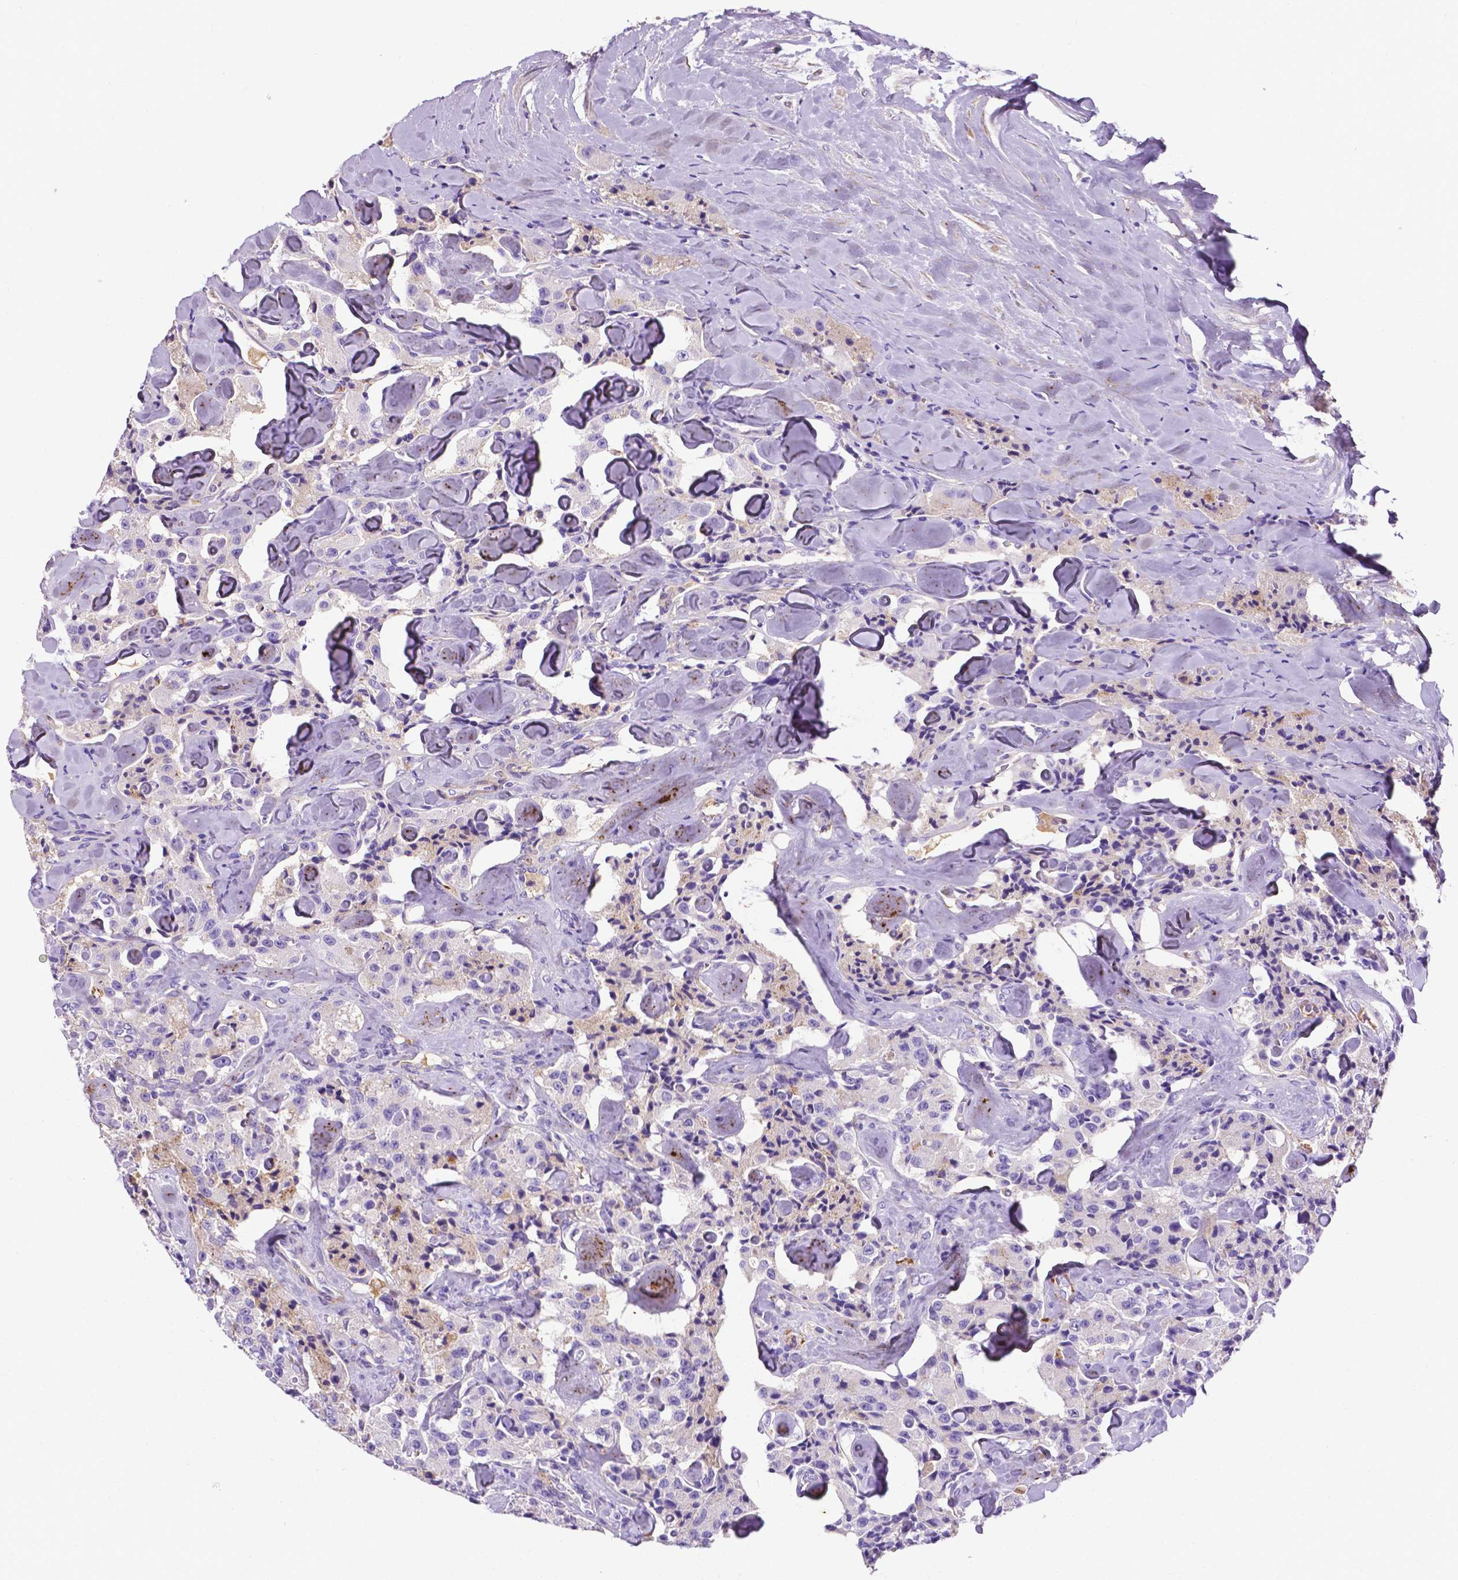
{"staining": {"intensity": "negative", "quantity": "none", "location": "none"}, "tissue": "carcinoid", "cell_type": "Tumor cells", "image_type": "cancer", "snomed": [{"axis": "morphology", "description": "Carcinoid, malignant, NOS"}, {"axis": "topography", "description": "Pancreas"}], "caption": "Tumor cells show no significant positivity in carcinoid.", "gene": "APOE", "patient": {"sex": "male", "age": 41}}